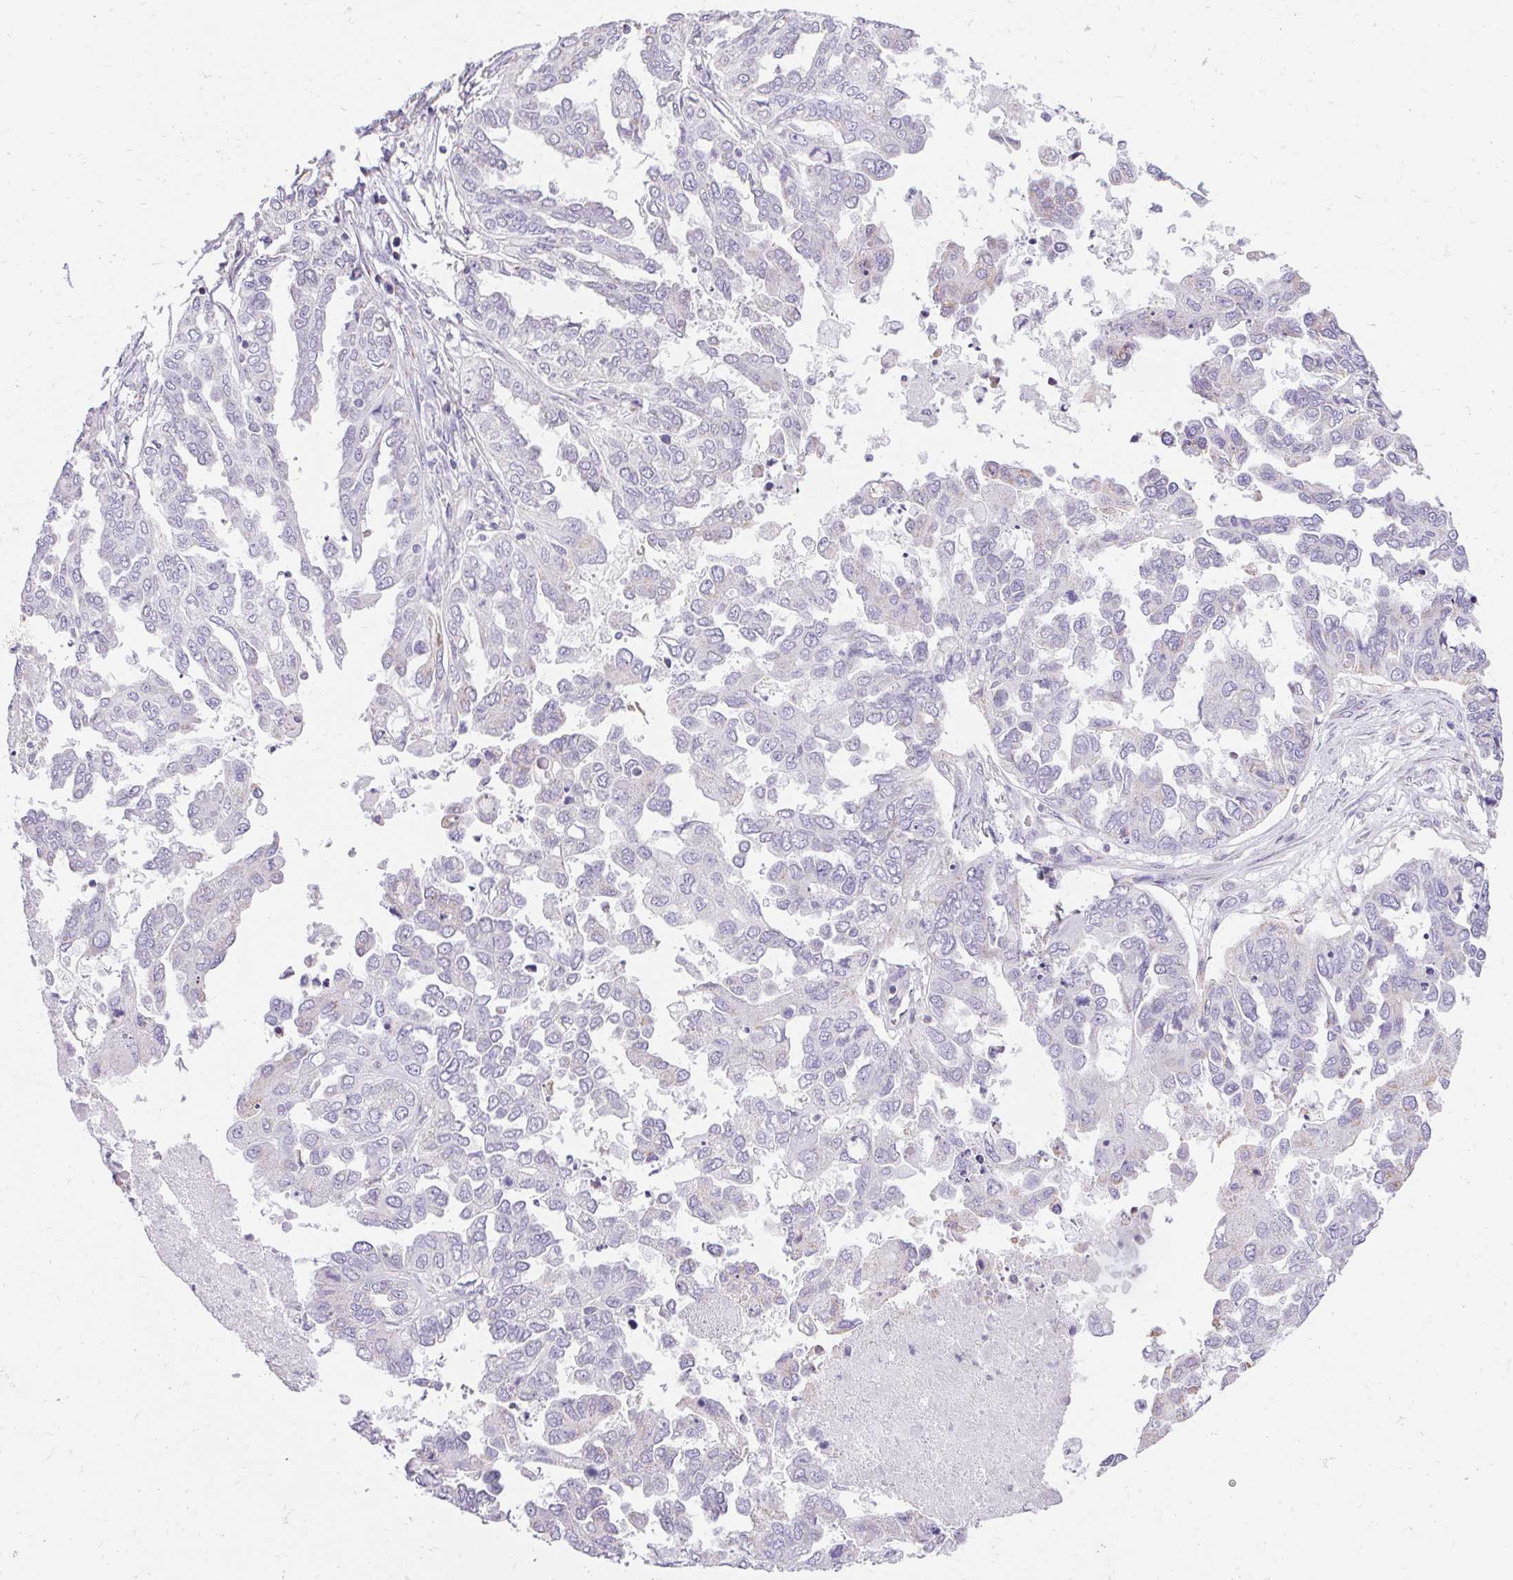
{"staining": {"intensity": "negative", "quantity": "none", "location": "none"}, "tissue": "ovarian cancer", "cell_type": "Tumor cells", "image_type": "cancer", "snomed": [{"axis": "morphology", "description": "Cystadenocarcinoma, serous, NOS"}, {"axis": "topography", "description": "Ovary"}], "caption": "The histopathology image demonstrates no staining of tumor cells in ovarian cancer (serous cystadenocarcinoma).", "gene": "ASGR2", "patient": {"sex": "female", "age": 53}}